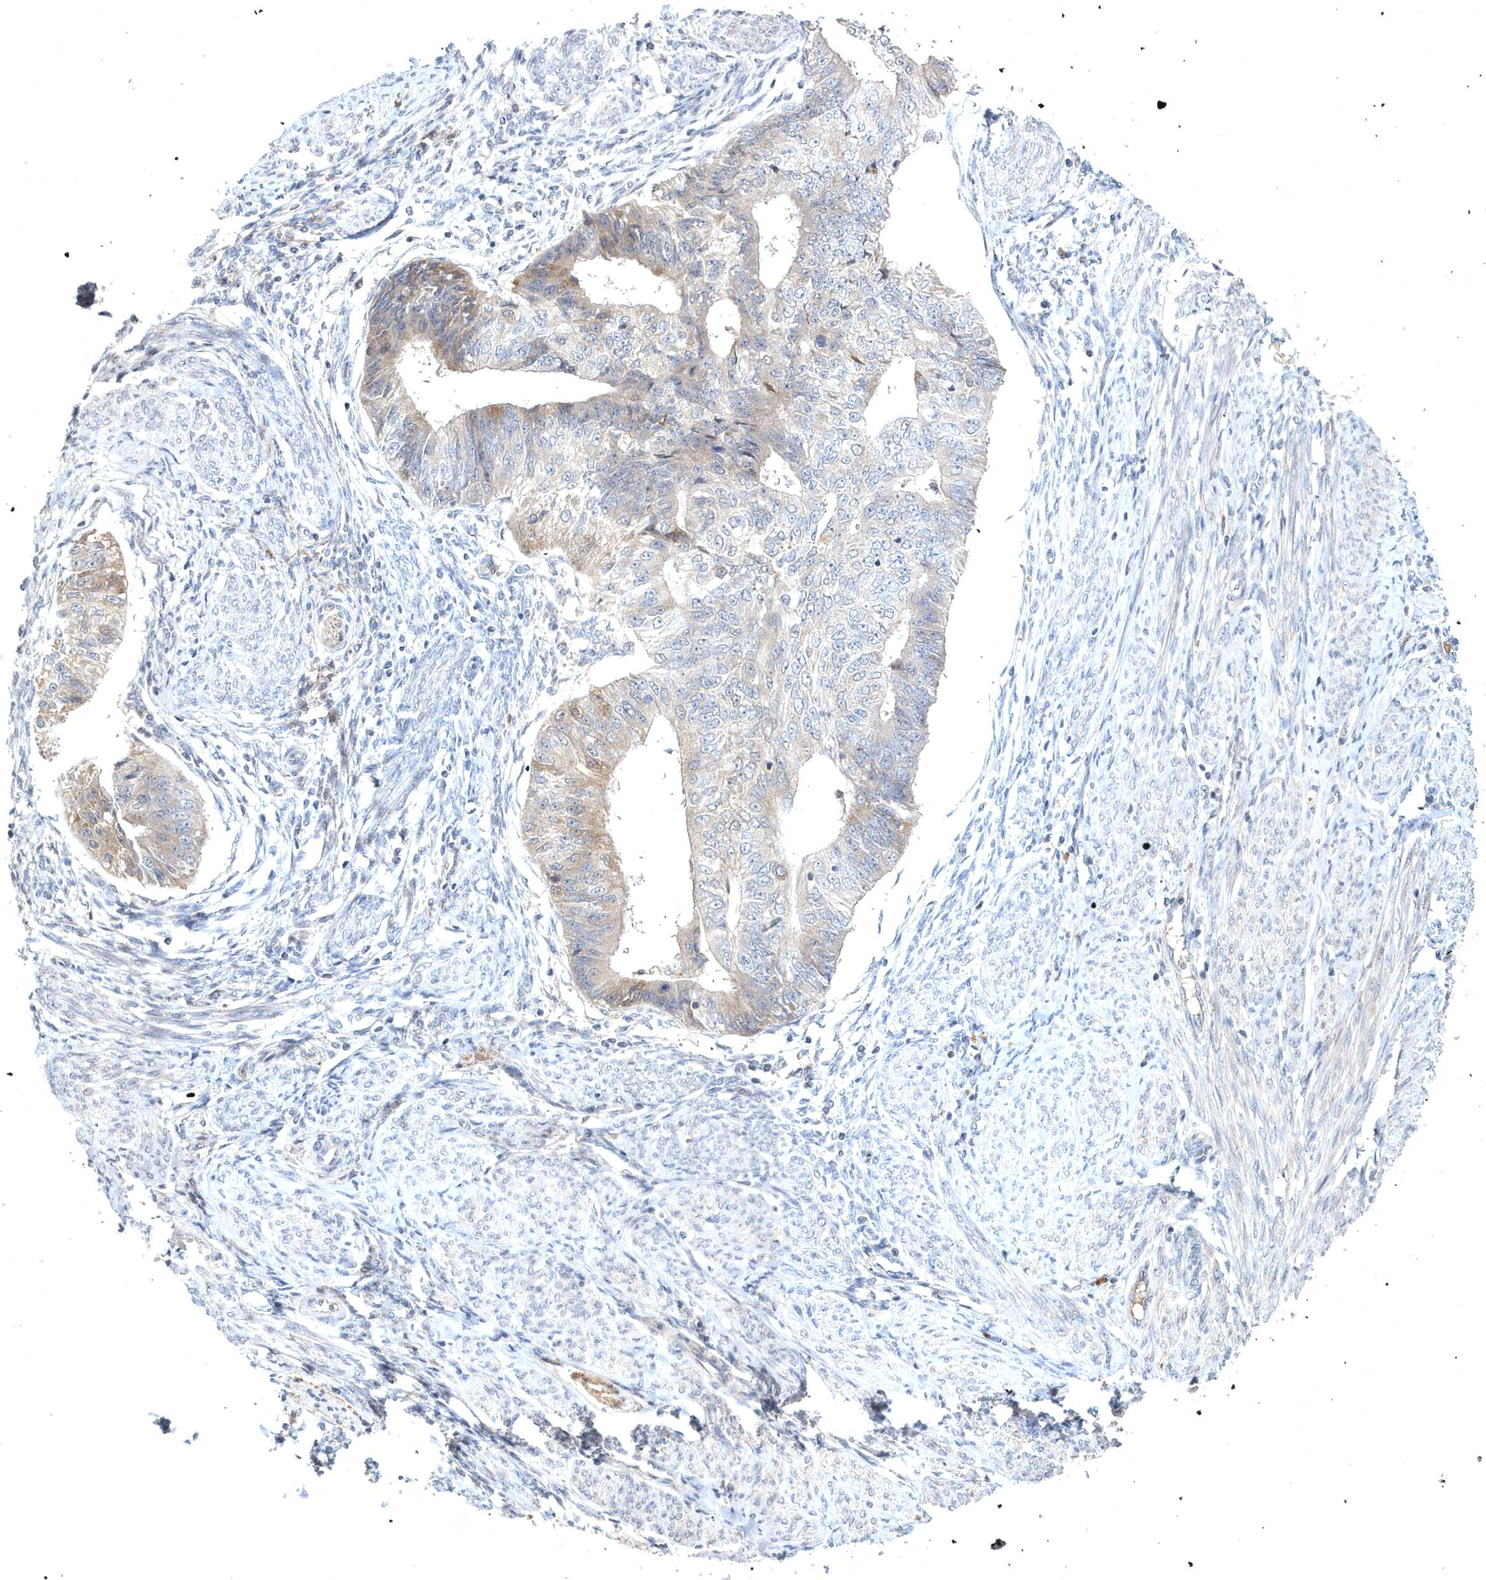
{"staining": {"intensity": "weak", "quantity": "<25%", "location": "cytoplasmic/membranous"}, "tissue": "endometrial cancer", "cell_type": "Tumor cells", "image_type": "cancer", "snomed": [{"axis": "morphology", "description": "Adenocarcinoma, NOS"}, {"axis": "topography", "description": "Endometrium"}], "caption": "The histopathology image displays no significant staining in tumor cells of adenocarcinoma (endometrial).", "gene": "HMGCS1", "patient": {"sex": "female", "age": 32}}